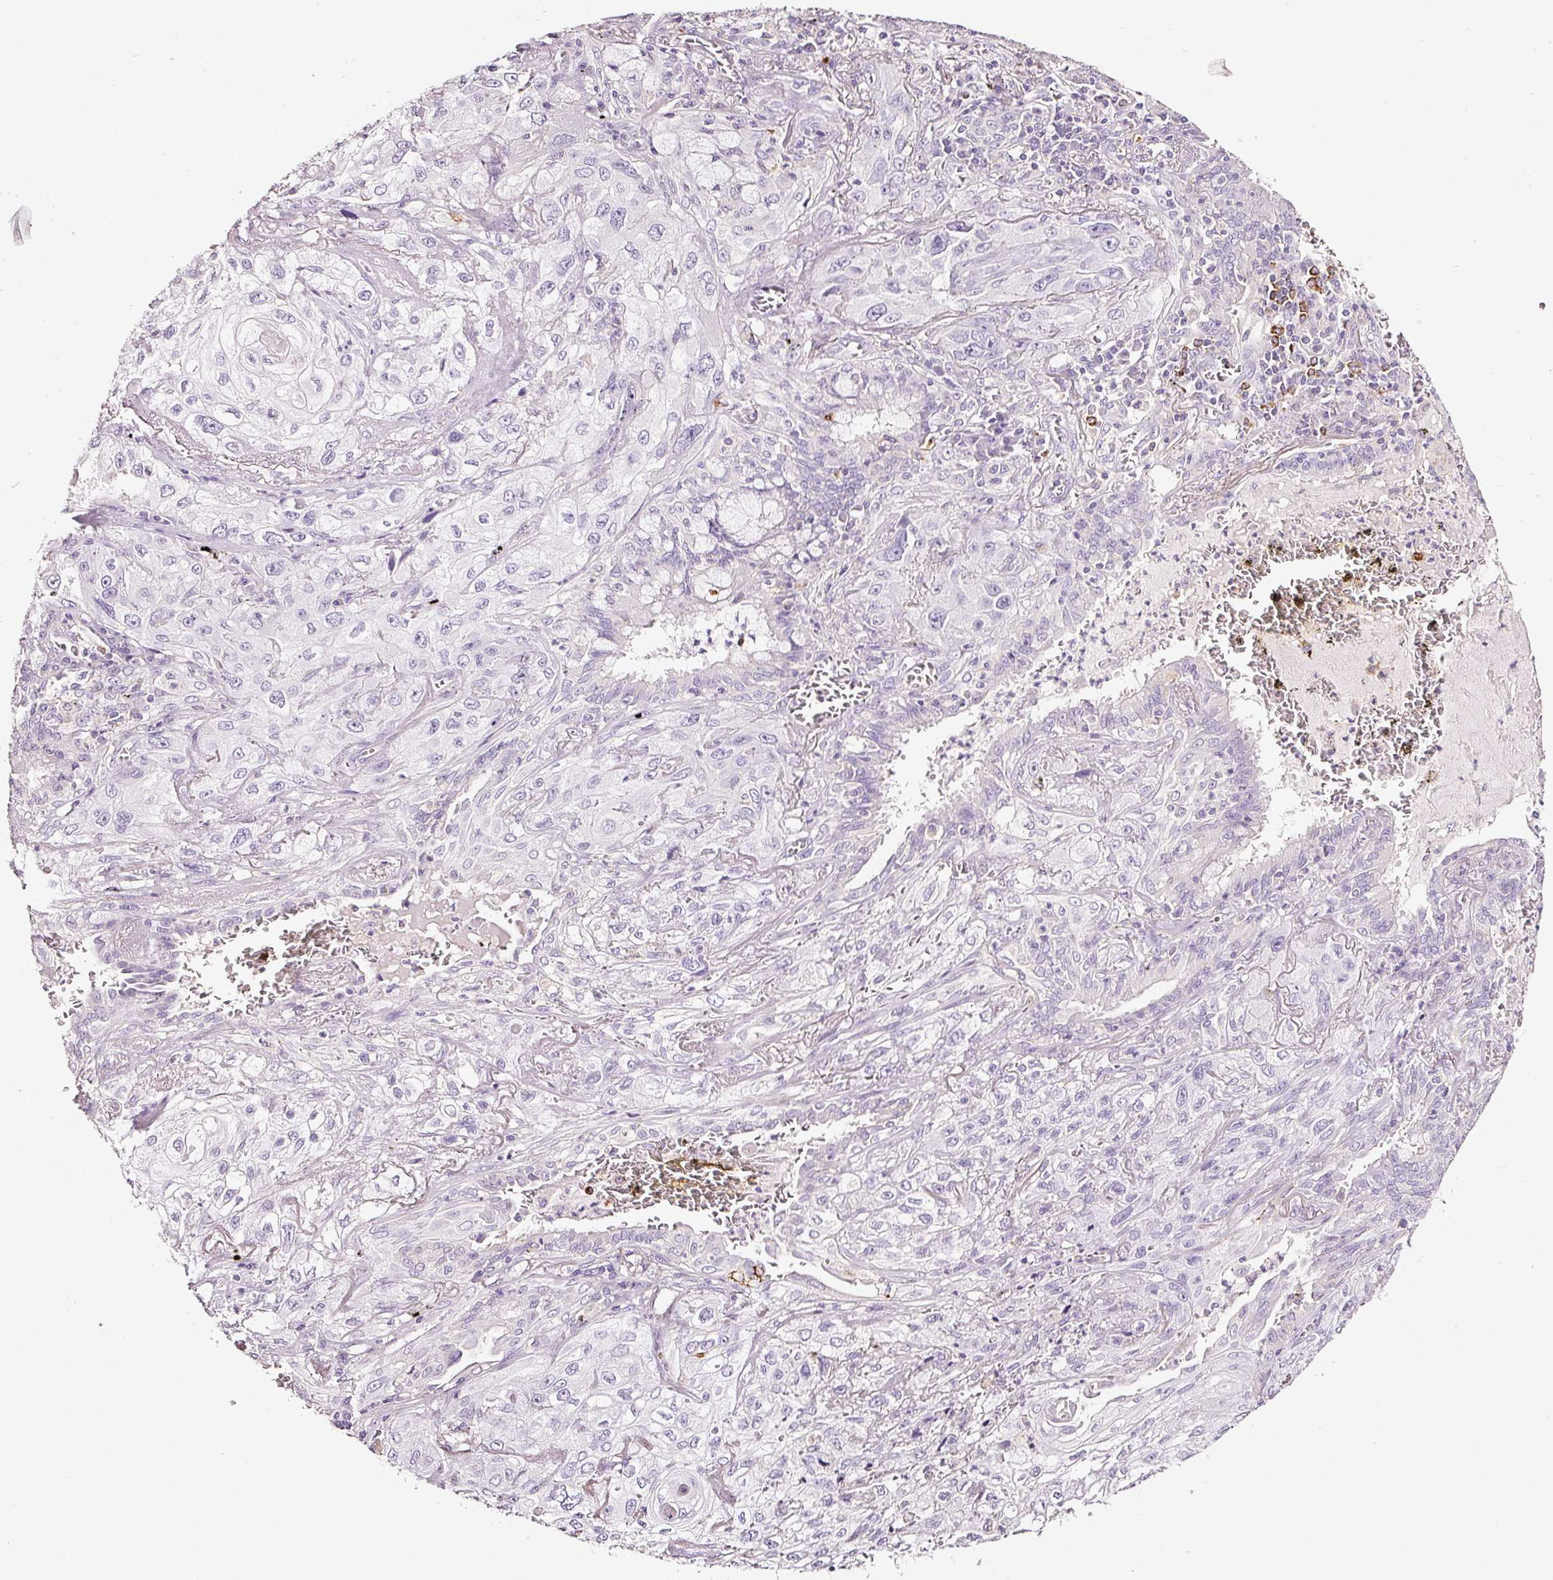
{"staining": {"intensity": "negative", "quantity": "none", "location": "none"}, "tissue": "lung cancer", "cell_type": "Tumor cells", "image_type": "cancer", "snomed": [{"axis": "morphology", "description": "Squamous cell carcinoma, NOS"}, {"axis": "topography", "description": "Lung"}], "caption": "Human lung cancer stained for a protein using IHC displays no positivity in tumor cells.", "gene": "CYB561A3", "patient": {"sex": "female", "age": 69}}